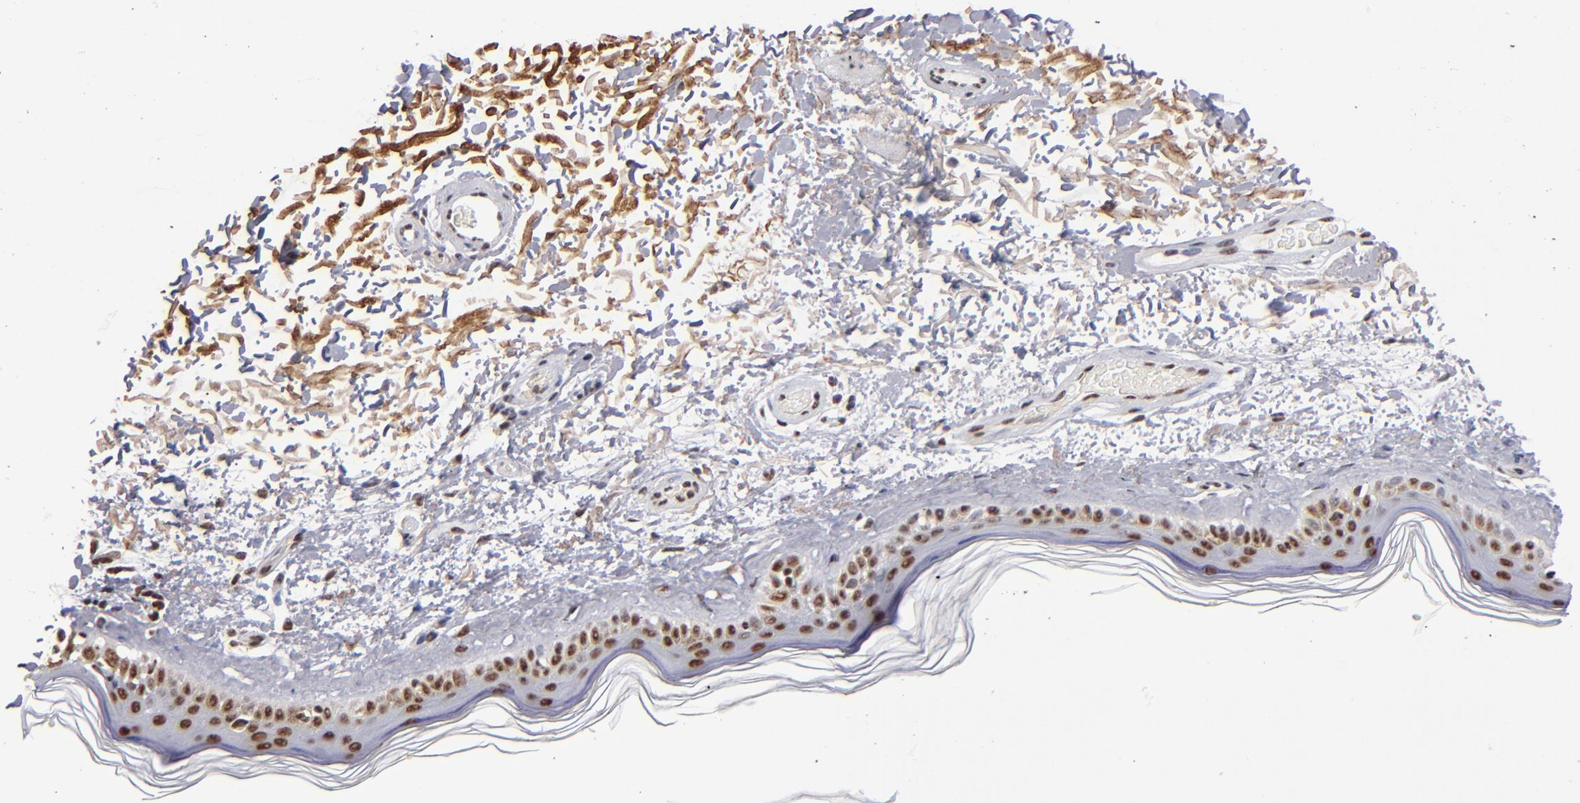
{"staining": {"intensity": "negative", "quantity": "none", "location": "none"}, "tissue": "skin", "cell_type": "Fibroblasts", "image_type": "normal", "snomed": [{"axis": "morphology", "description": "Normal tissue, NOS"}, {"axis": "topography", "description": "Skin"}], "caption": "The immunohistochemistry micrograph has no significant staining in fibroblasts of skin. (Stains: DAB (3,3'-diaminobenzidine) immunohistochemistry (IHC) with hematoxylin counter stain, Microscopy: brightfield microscopy at high magnification).", "gene": "MN1", "patient": {"sex": "male", "age": 63}}